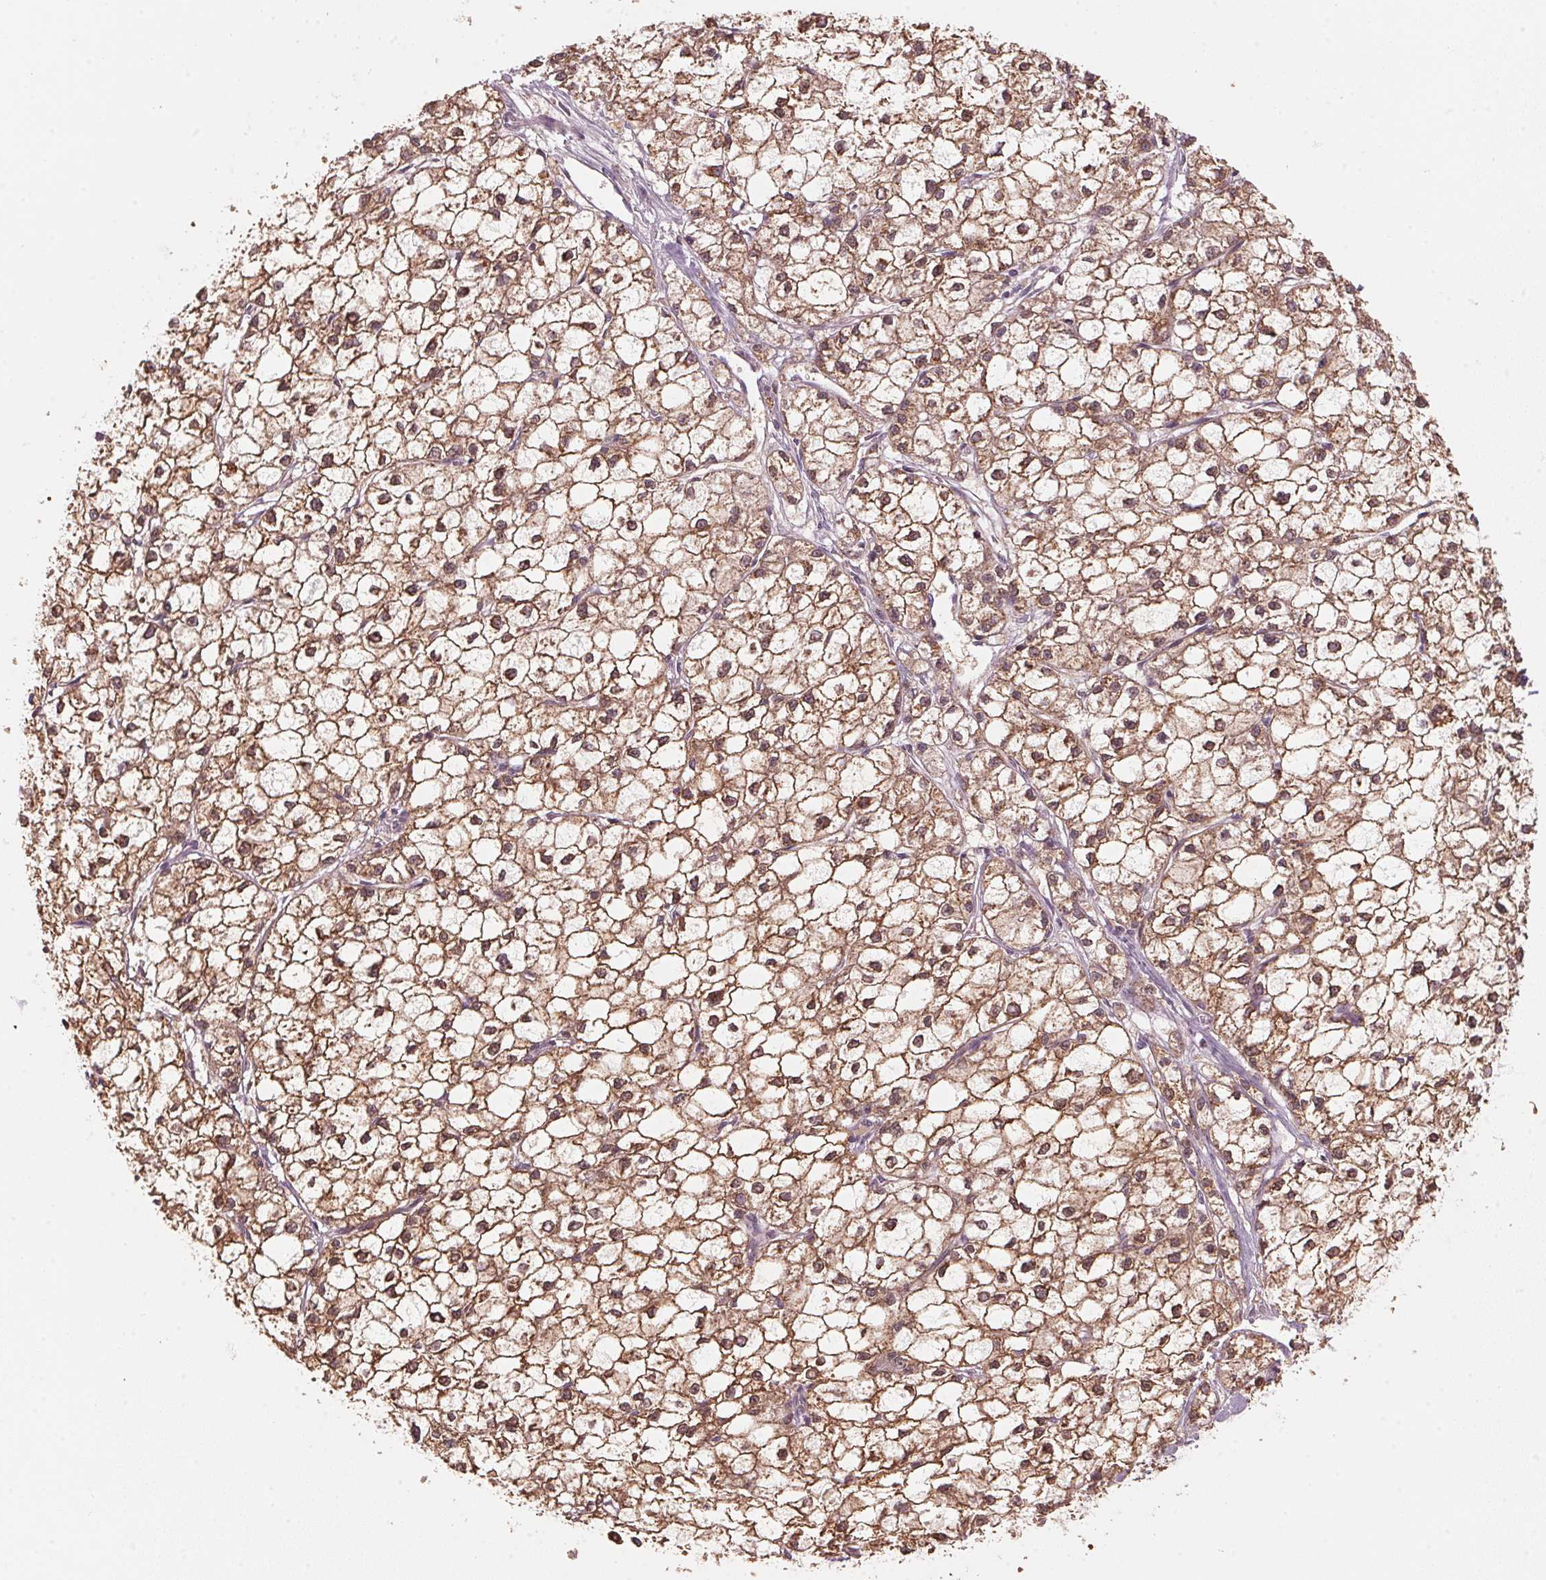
{"staining": {"intensity": "moderate", "quantity": ">75%", "location": "cytoplasmic/membranous"}, "tissue": "liver cancer", "cell_type": "Tumor cells", "image_type": "cancer", "snomed": [{"axis": "morphology", "description": "Carcinoma, Hepatocellular, NOS"}, {"axis": "topography", "description": "Liver"}], "caption": "Immunohistochemistry (IHC) (DAB) staining of human liver cancer (hepatocellular carcinoma) shows moderate cytoplasmic/membranous protein positivity in approximately >75% of tumor cells.", "gene": "ARHGAP6", "patient": {"sex": "female", "age": 43}}